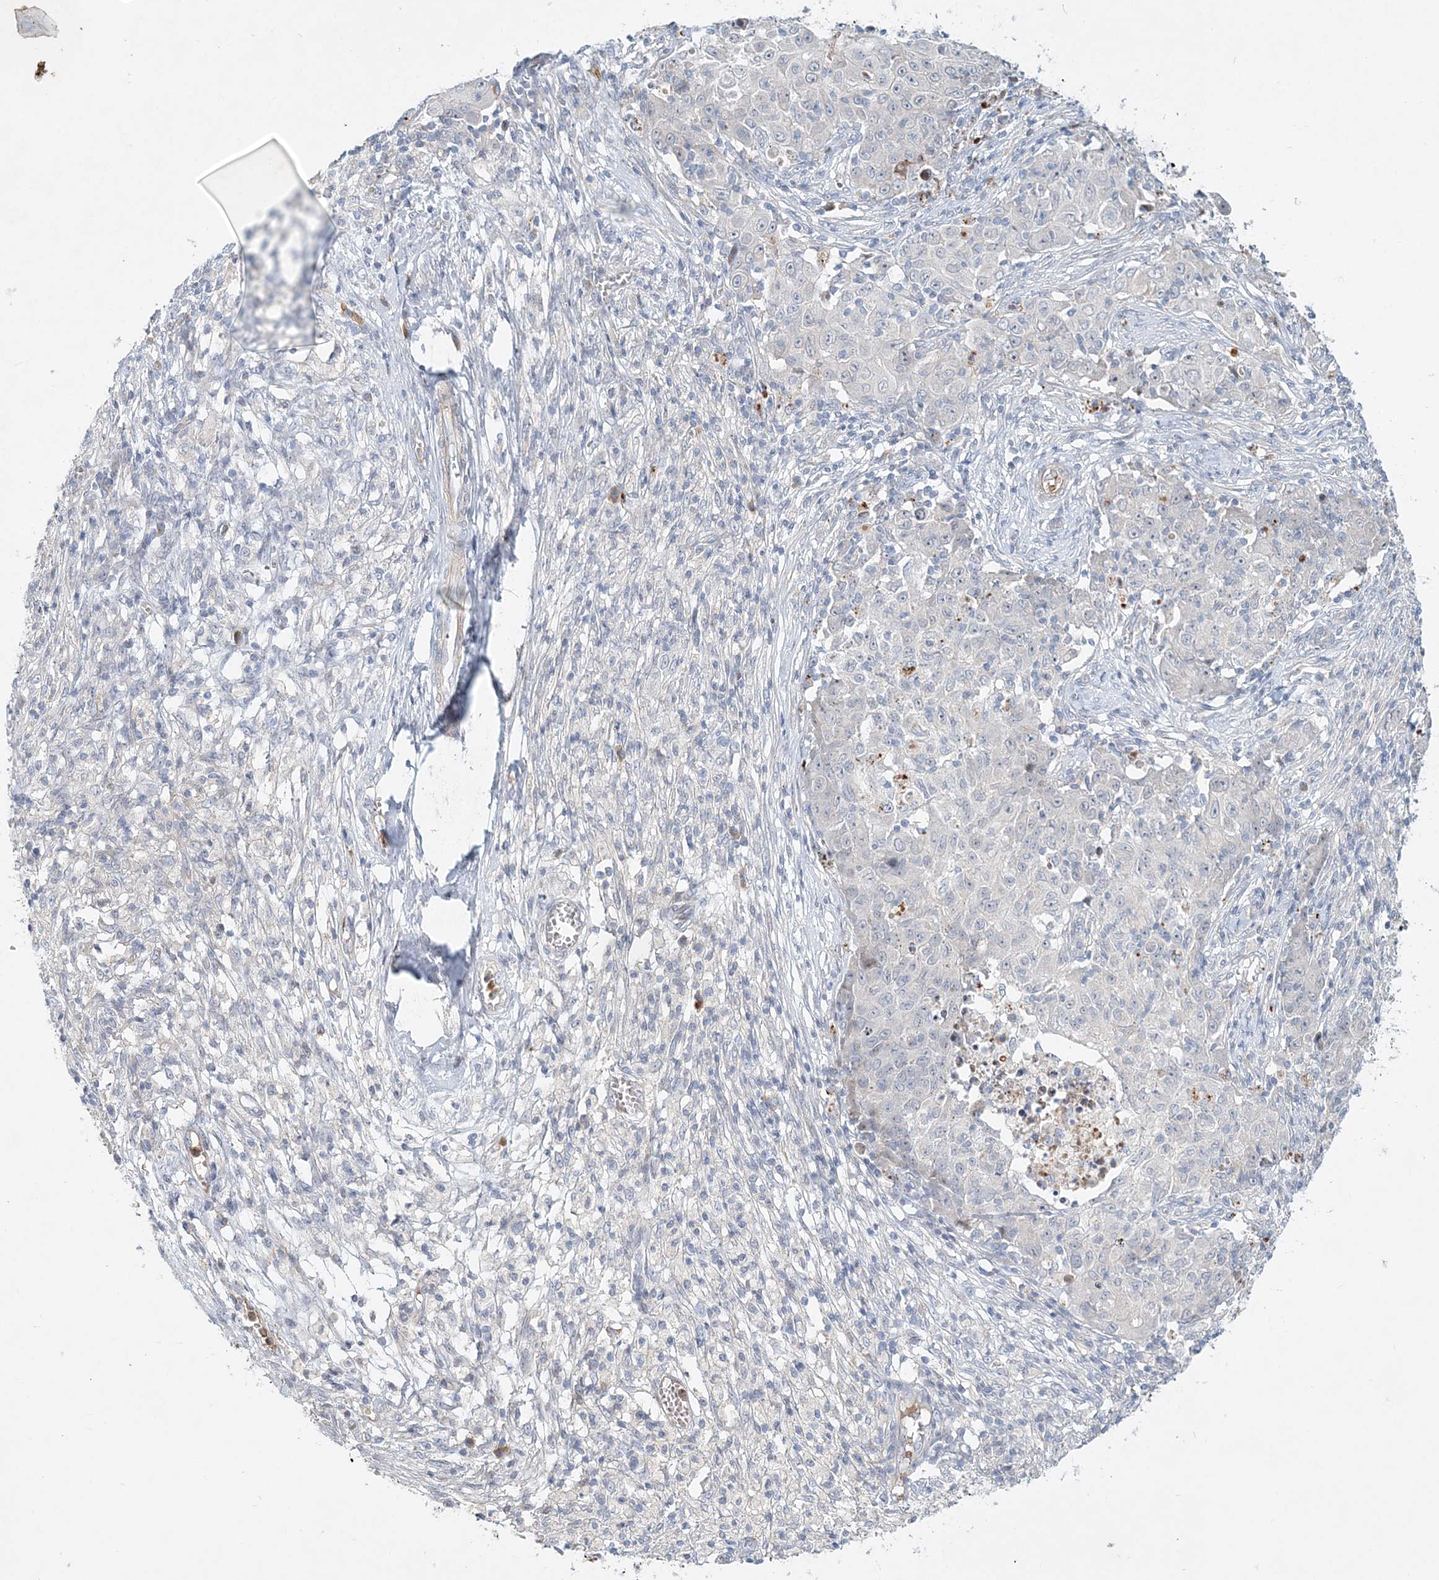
{"staining": {"intensity": "negative", "quantity": "none", "location": "none"}, "tissue": "ovarian cancer", "cell_type": "Tumor cells", "image_type": "cancer", "snomed": [{"axis": "morphology", "description": "Carcinoma, endometroid"}, {"axis": "topography", "description": "Ovary"}], "caption": "IHC micrograph of human ovarian endometroid carcinoma stained for a protein (brown), which demonstrates no staining in tumor cells.", "gene": "DNAH5", "patient": {"sex": "female", "age": 42}}